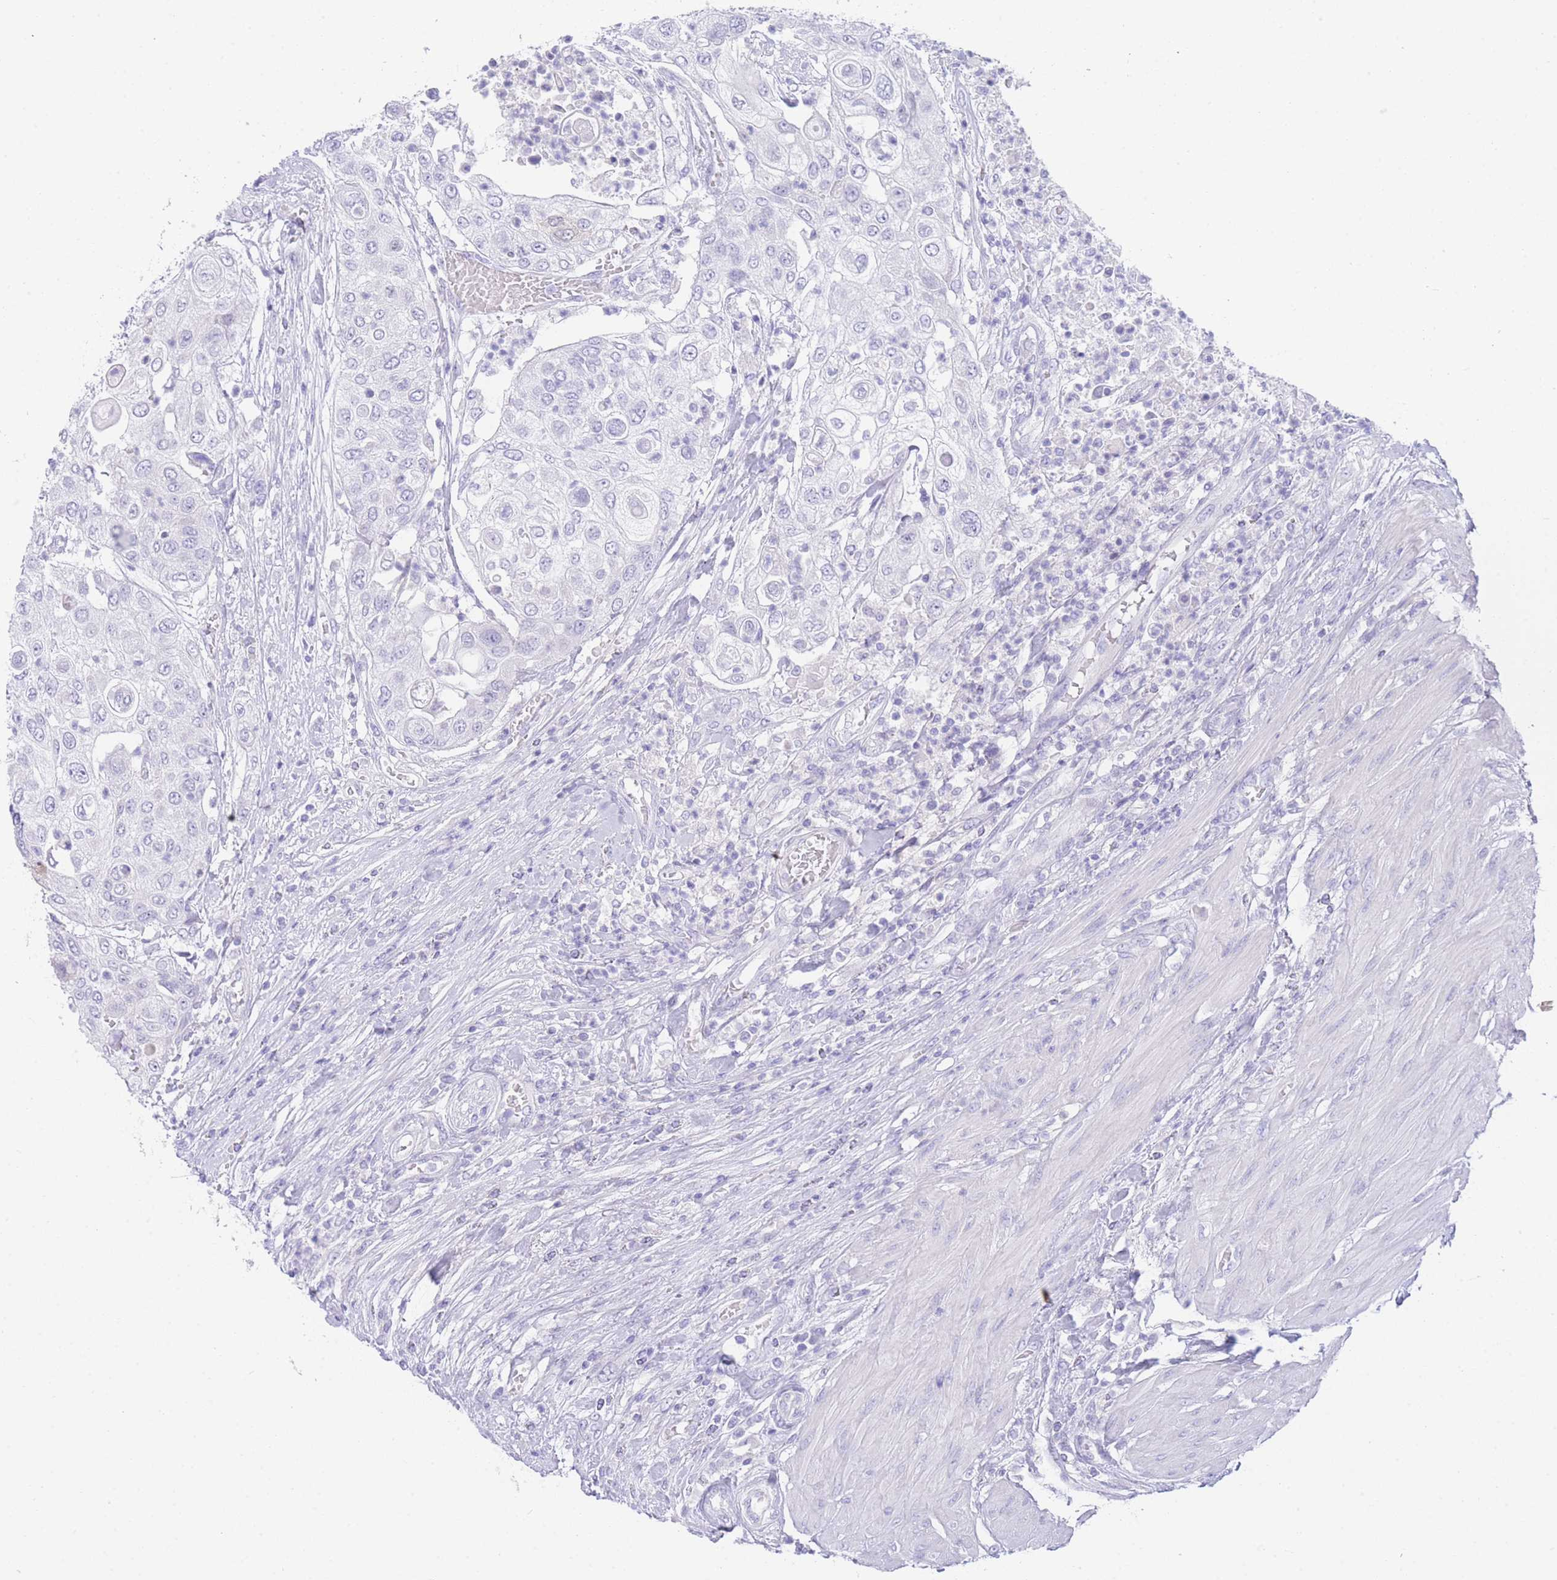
{"staining": {"intensity": "negative", "quantity": "none", "location": "none"}, "tissue": "urothelial cancer", "cell_type": "Tumor cells", "image_type": "cancer", "snomed": [{"axis": "morphology", "description": "Urothelial carcinoma, High grade"}, {"axis": "topography", "description": "Urinary bladder"}], "caption": "A high-resolution micrograph shows immunohistochemistry (IHC) staining of high-grade urothelial carcinoma, which reveals no significant positivity in tumor cells. (Brightfield microscopy of DAB (3,3'-diaminobenzidine) immunohistochemistry at high magnification).", "gene": "LRRC37A", "patient": {"sex": "female", "age": 79}}